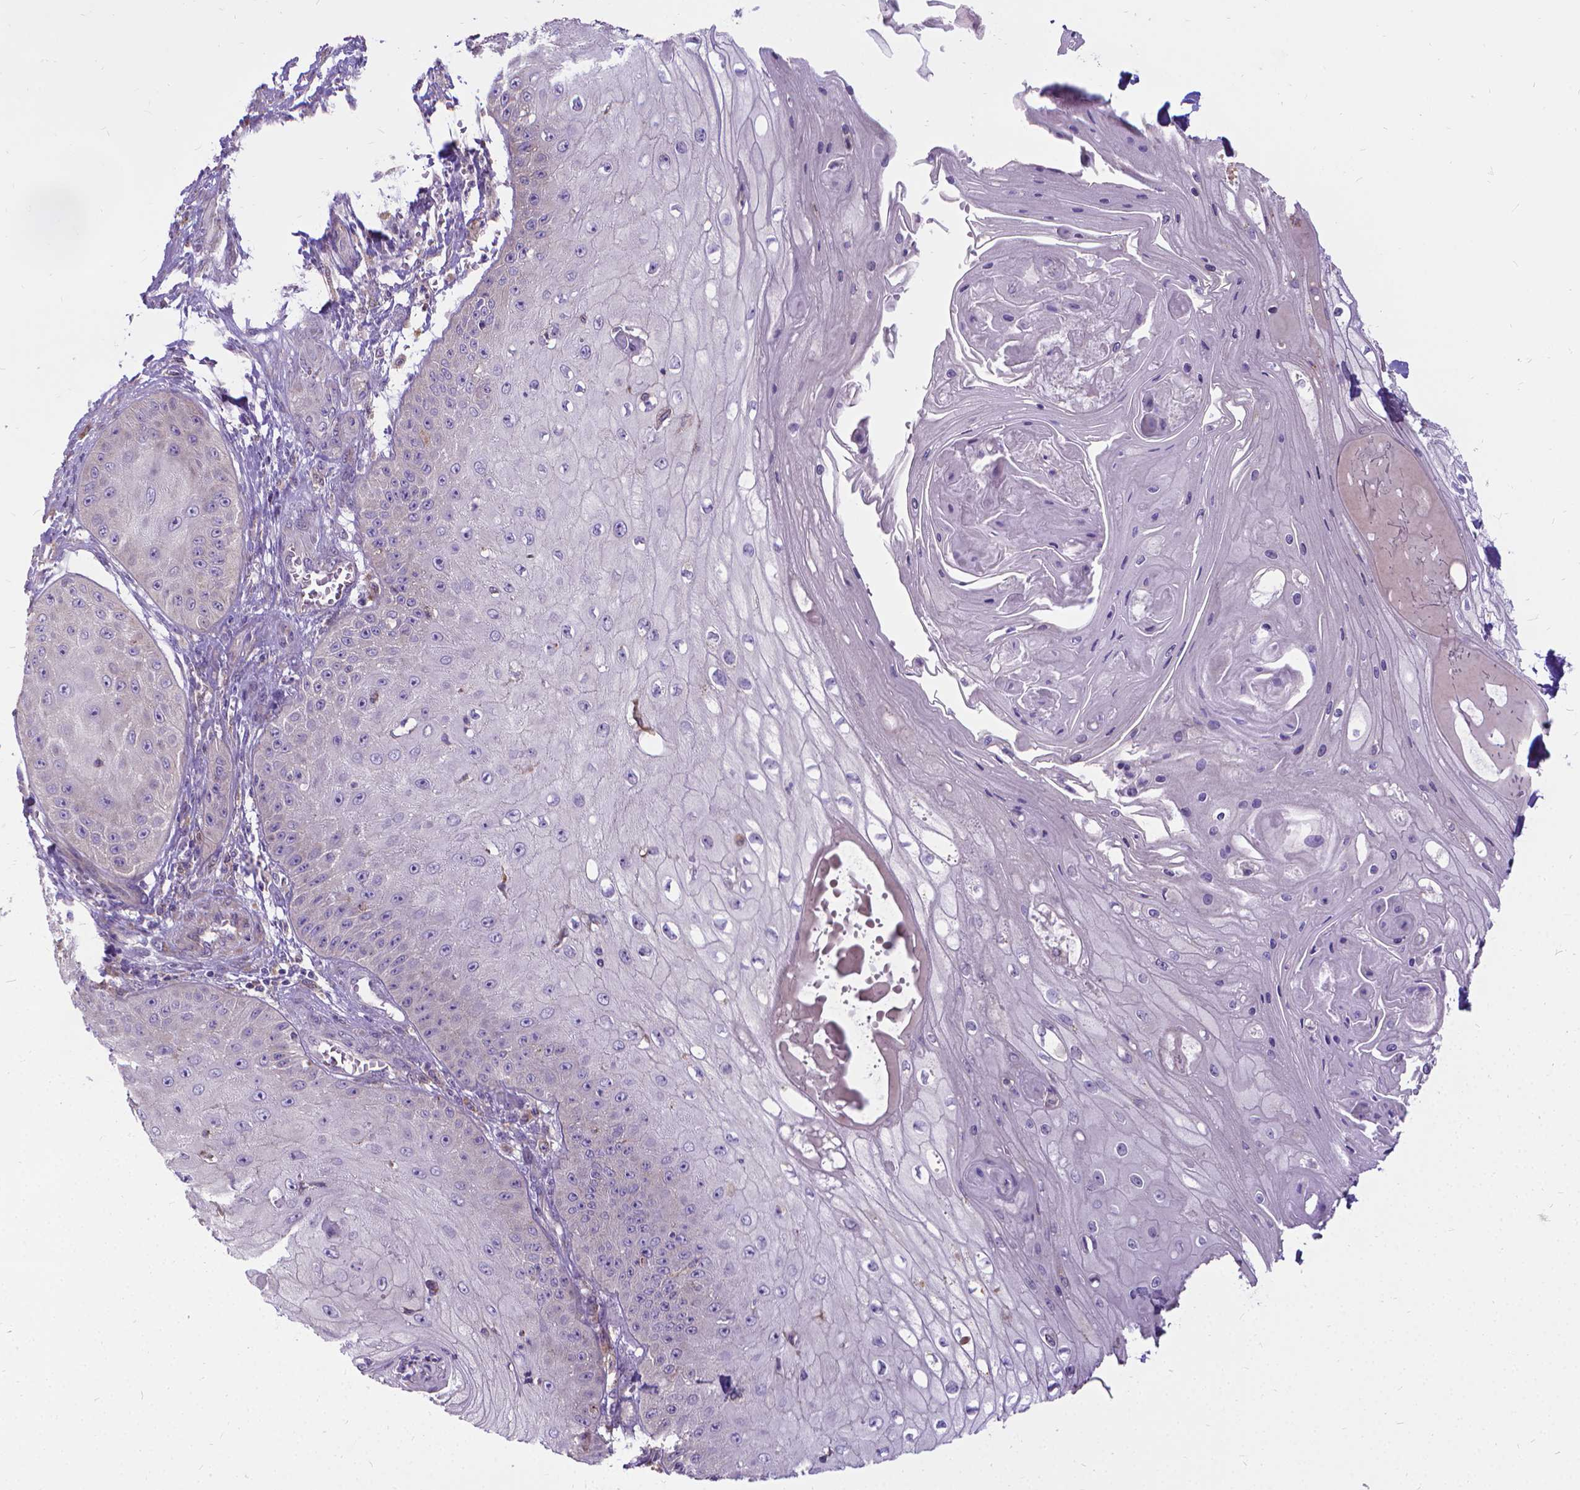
{"staining": {"intensity": "negative", "quantity": "none", "location": "none"}, "tissue": "skin cancer", "cell_type": "Tumor cells", "image_type": "cancer", "snomed": [{"axis": "morphology", "description": "Squamous cell carcinoma, NOS"}, {"axis": "topography", "description": "Skin"}], "caption": "Tumor cells are negative for protein expression in human squamous cell carcinoma (skin). The staining was performed using DAB (3,3'-diaminobenzidine) to visualize the protein expression in brown, while the nuclei were stained in blue with hematoxylin (Magnification: 20x).", "gene": "CFAP299", "patient": {"sex": "male", "age": 70}}